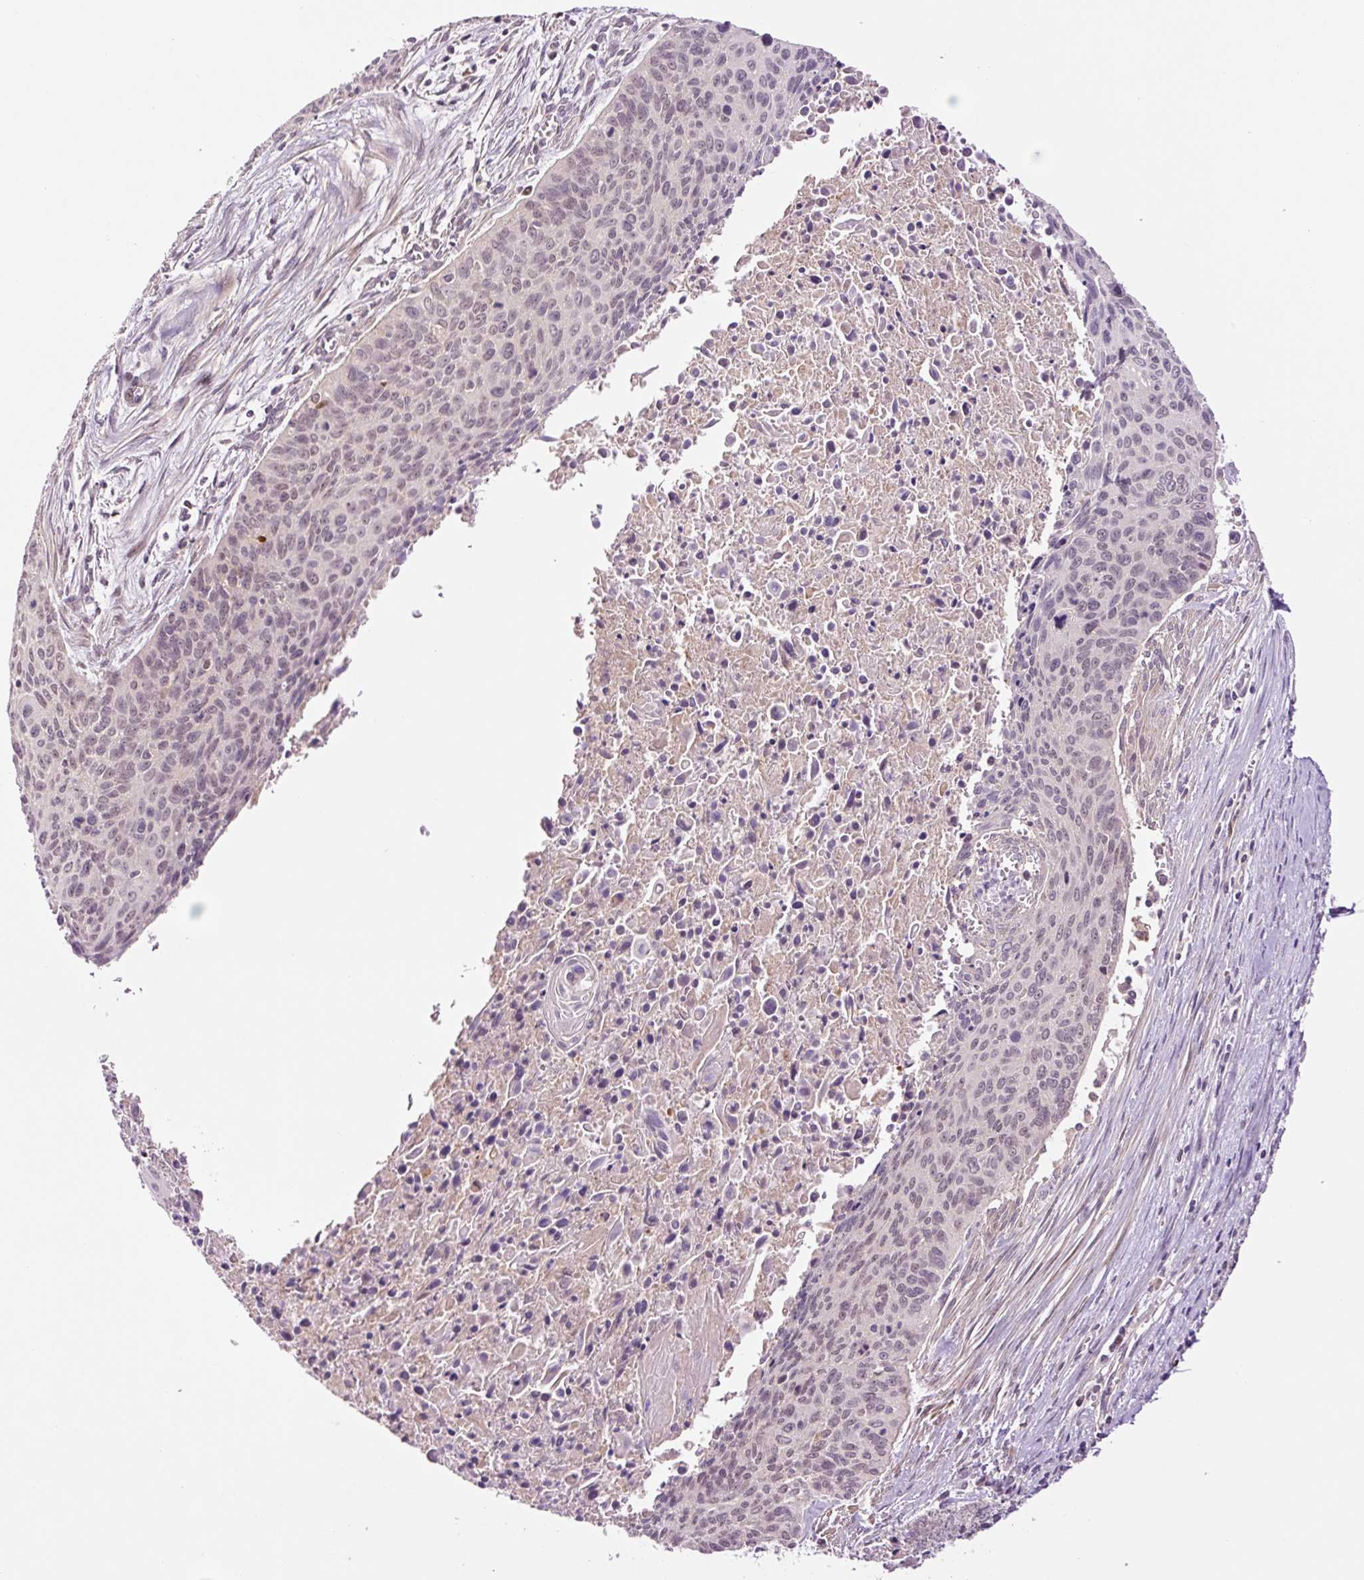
{"staining": {"intensity": "negative", "quantity": "none", "location": "none"}, "tissue": "cervical cancer", "cell_type": "Tumor cells", "image_type": "cancer", "snomed": [{"axis": "morphology", "description": "Squamous cell carcinoma, NOS"}, {"axis": "topography", "description": "Cervix"}], "caption": "This is an immunohistochemistry histopathology image of squamous cell carcinoma (cervical). There is no expression in tumor cells.", "gene": "DPPA4", "patient": {"sex": "female", "age": 55}}